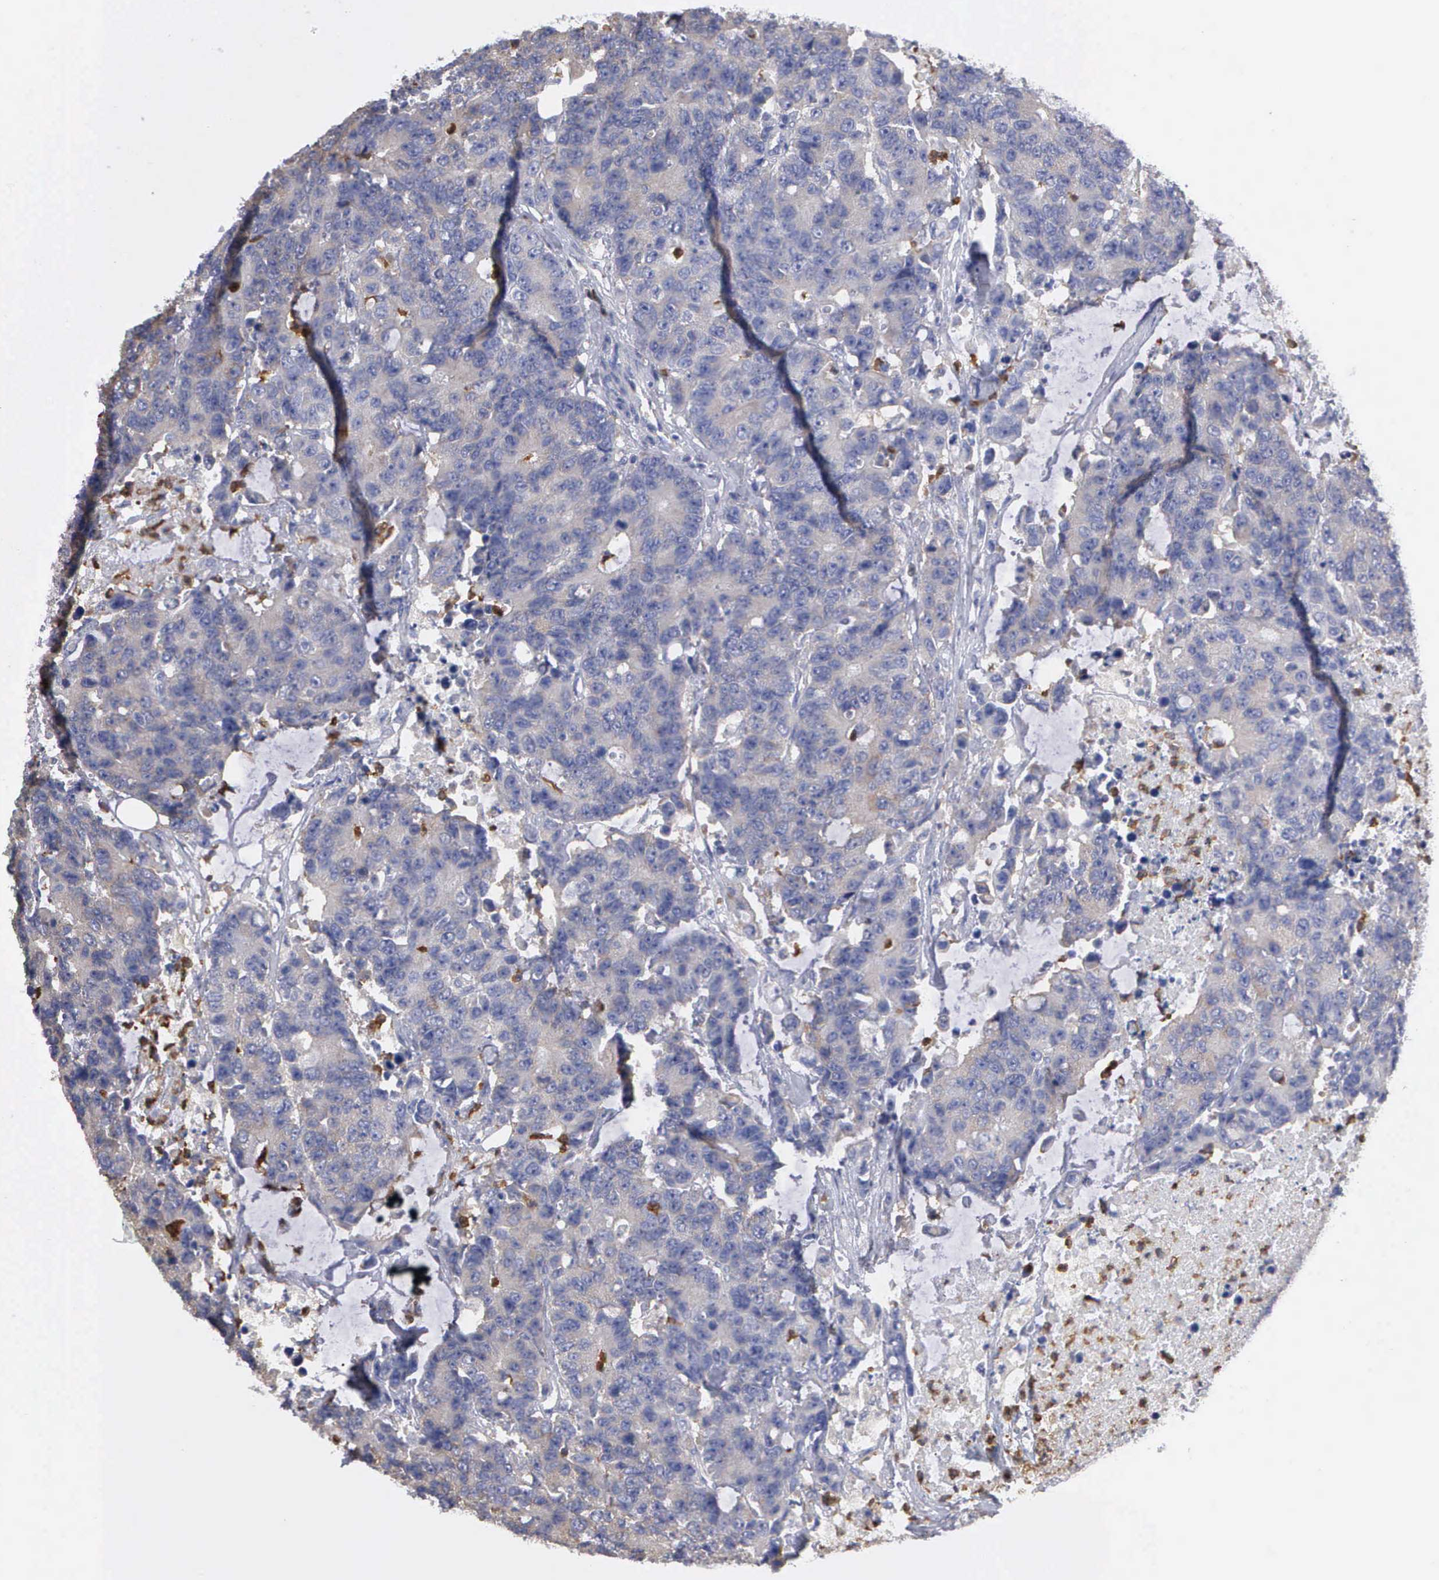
{"staining": {"intensity": "weak", "quantity": "25%-75%", "location": "cytoplasmic/membranous"}, "tissue": "colorectal cancer", "cell_type": "Tumor cells", "image_type": "cancer", "snomed": [{"axis": "morphology", "description": "Adenocarcinoma, NOS"}, {"axis": "topography", "description": "Colon"}], "caption": "Immunohistochemistry image of colorectal adenocarcinoma stained for a protein (brown), which shows low levels of weak cytoplasmic/membranous expression in about 25%-75% of tumor cells.", "gene": "G6PD", "patient": {"sex": "female", "age": 86}}